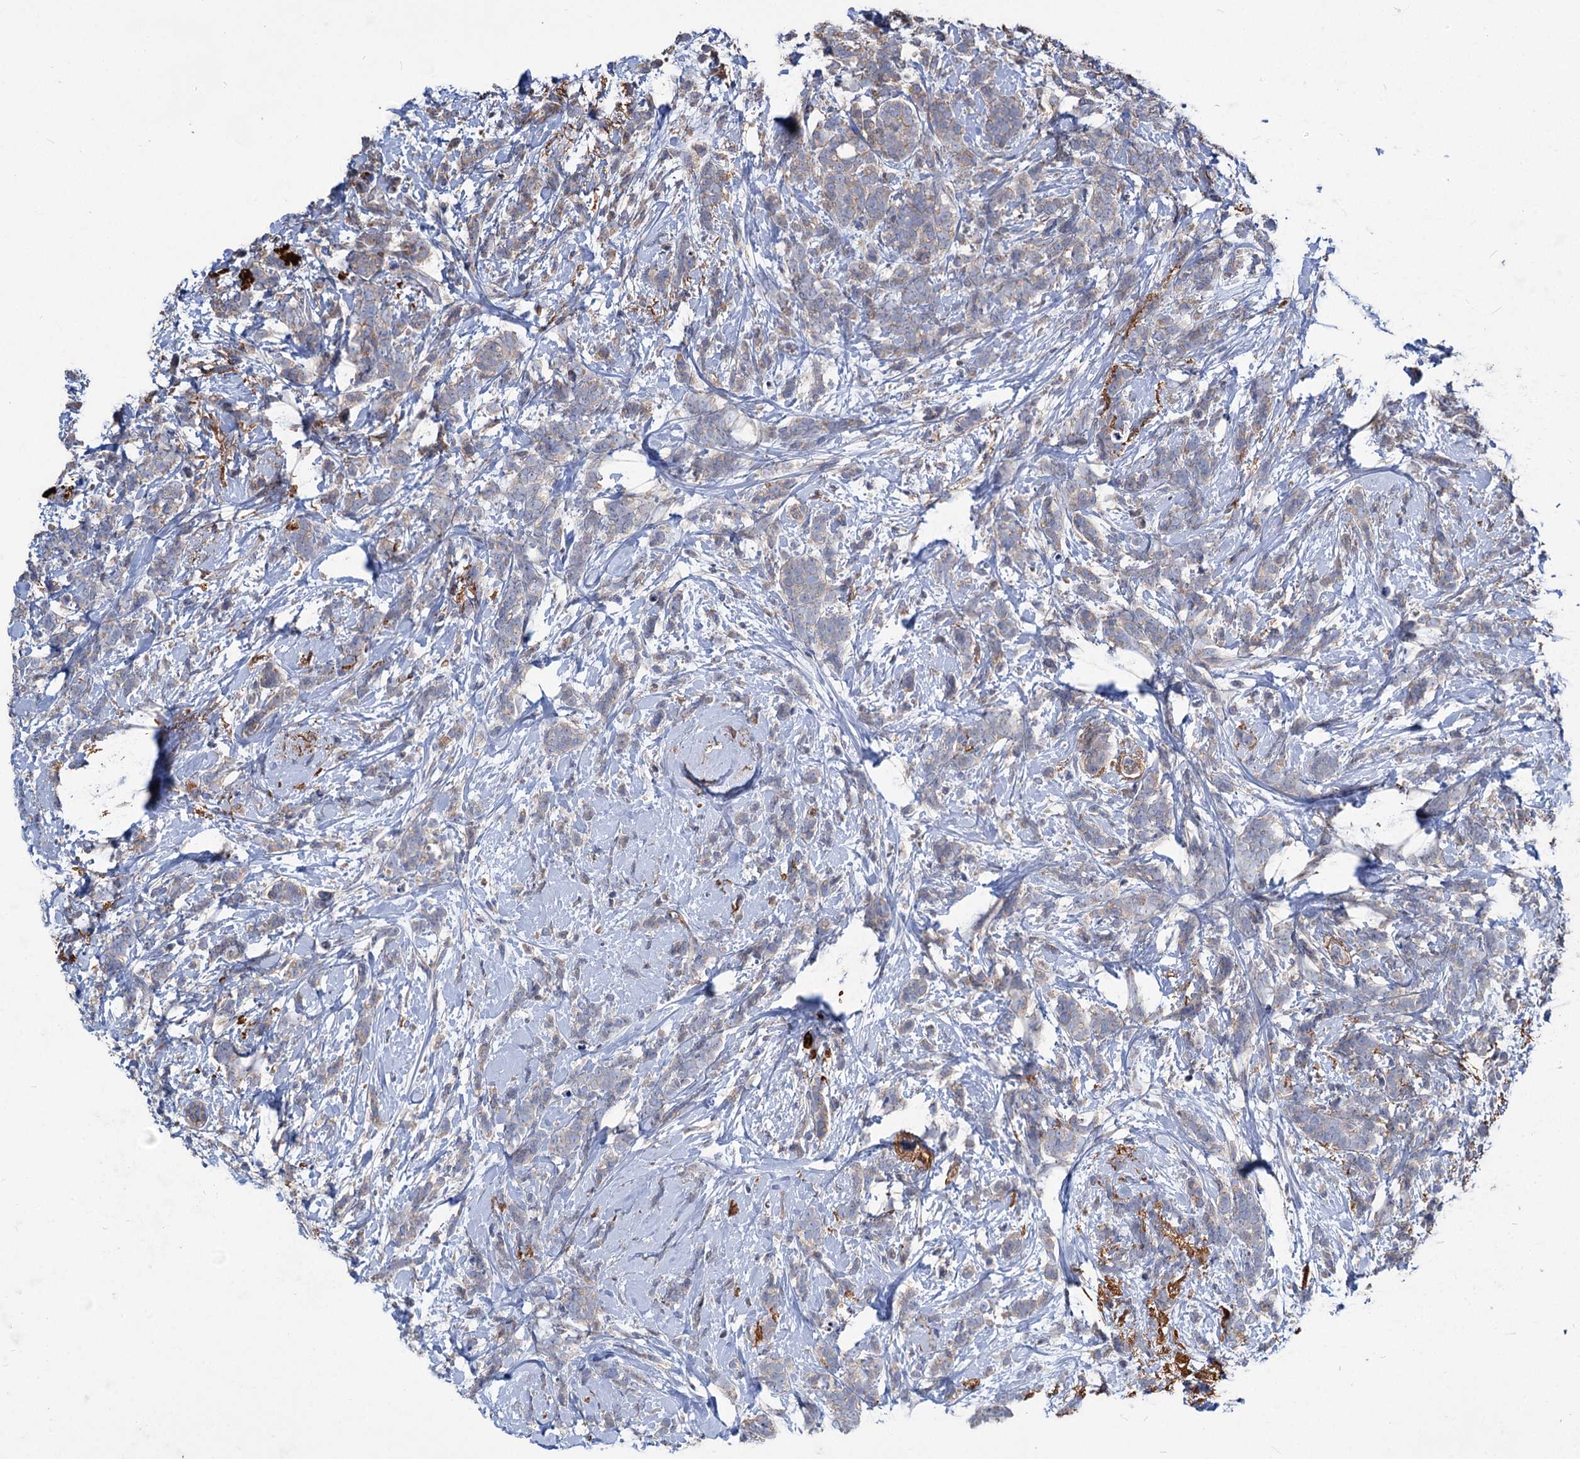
{"staining": {"intensity": "weak", "quantity": "<25%", "location": "cytoplasmic/membranous"}, "tissue": "breast cancer", "cell_type": "Tumor cells", "image_type": "cancer", "snomed": [{"axis": "morphology", "description": "Lobular carcinoma"}, {"axis": "topography", "description": "Breast"}], "caption": "Protein analysis of breast cancer (lobular carcinoma) shows no significant staining in tumor cells. (IHC, brightfield microscopy, high magnification).", "gene": "URAD", "patient": {"sex": "female", "age": 58}}